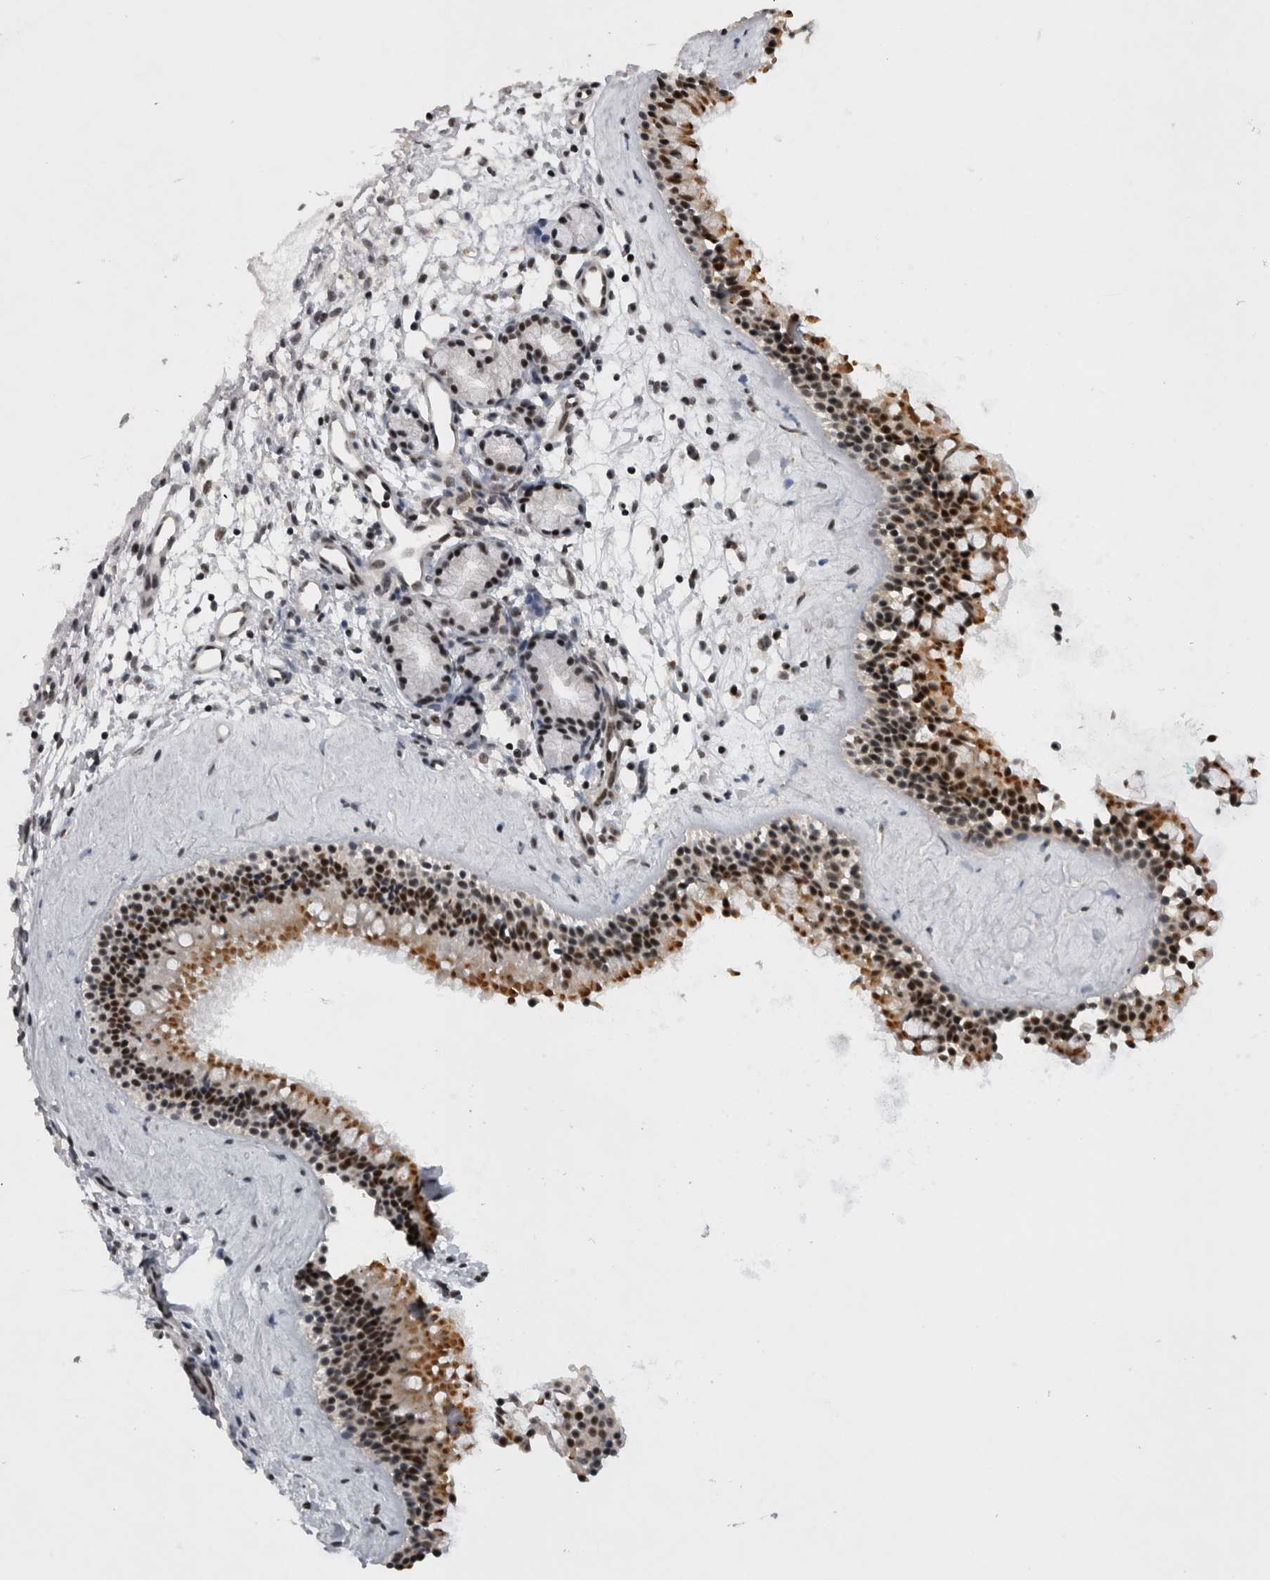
{"staining": {"intensity": "strong", "quantity": ">75%", "location": "nuclear"}, "tissue": "nasopharynx", "cell_type": "Respiratory epithelial cells", "image_type": "normal", "snomed": [{"axis": "morphology", "description": "Normal tissue, NOS"}, {"axis": "topography", "description": "Nasopharynx"}], "caption": "Protein staining demonstrates strong nuclear positivity in about >75% of respiratory epithelial cells in benign nasopharynx. The staining was performed using DAB to visualize the protein expression in brown, while the nuclei were stained in blue with hematoxylin (Magnification: 20x).", "gene": "CDK11A", "patient": {"sex": "female", "age": 42}}